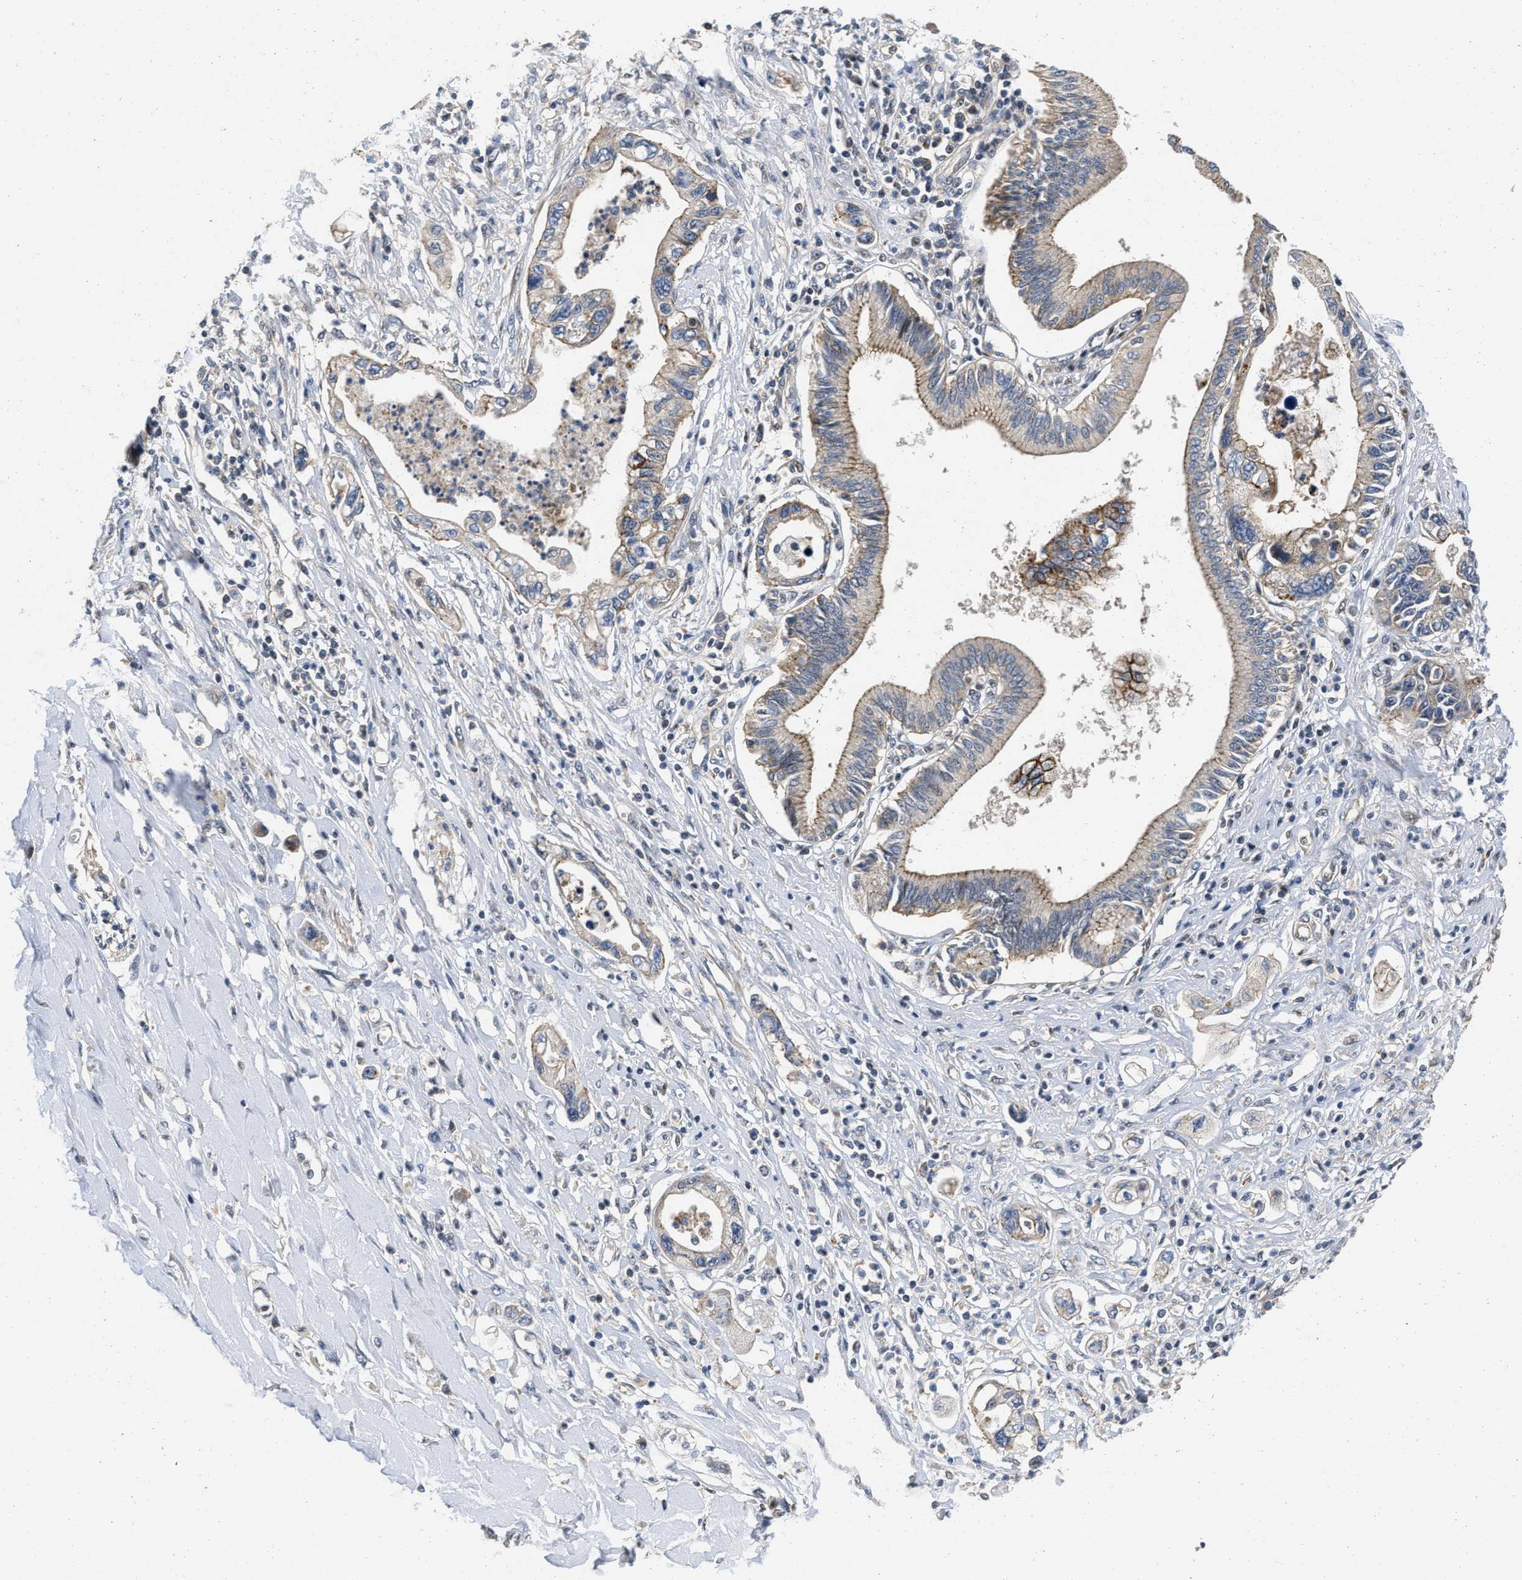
{"staining": {"intensity": "weak", "quantity": "25%-75%", "location": "cytoplasmic/membranous"}, "tissue": "pancreatic cancer", "cell_type": "Tumor cells", "image_type": "cancer", "snomed": [{"axis": "morphology", "description": "Adenocarcinoma, NOS"}, {"axis": "topography", "description": "Pancreas"}], "caption": "Pancreatic adenocarcinoma tissue demonstrates weak cytoplasmic/membranous staining in about 25%-75% of tumor cells", "gene": "PRDM14", "patient": {"sex": "male", "age": 56}}